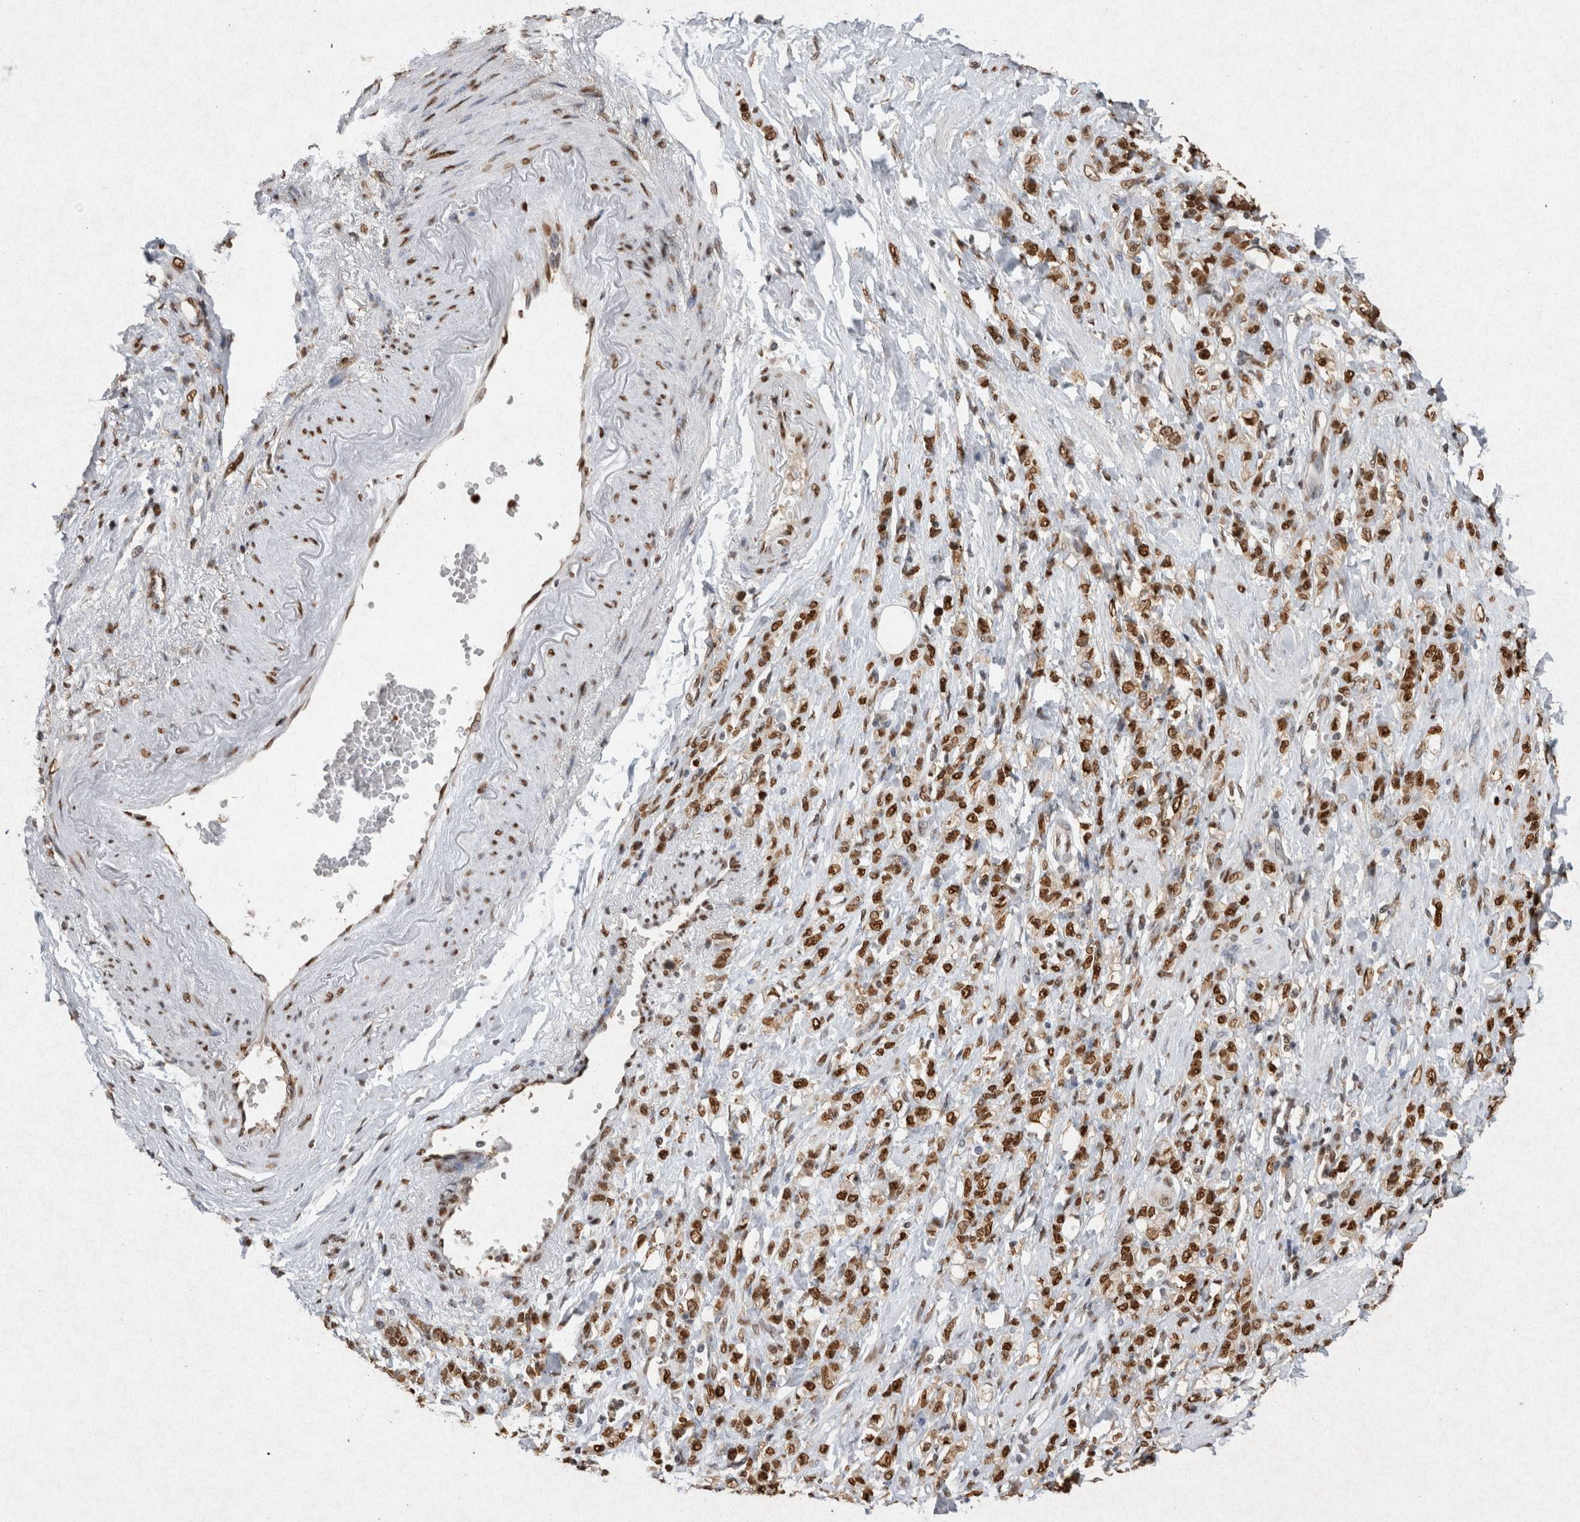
{"staining": {"intensity": "strong", "quantity": ">75%", "location": "nuclear"}, "tissue": "stomach cancer", "cell_type": "Tumor cells", "image_type": "cancer", "snomed": [{"axis": "morphology", "description": "Adenocarcinoma, NOS"}, {"axis": "topography", "description": "Stomach"}], "caption": "A high-resolution photomicrograph shows immunohistochemistry (IHC) staining of stomach cancer, which exhibits strong nuclear positivity in approximately >75% of tumor cells.", "gene": "HDGF", "patient": {"sex": "male", "age": 82}}